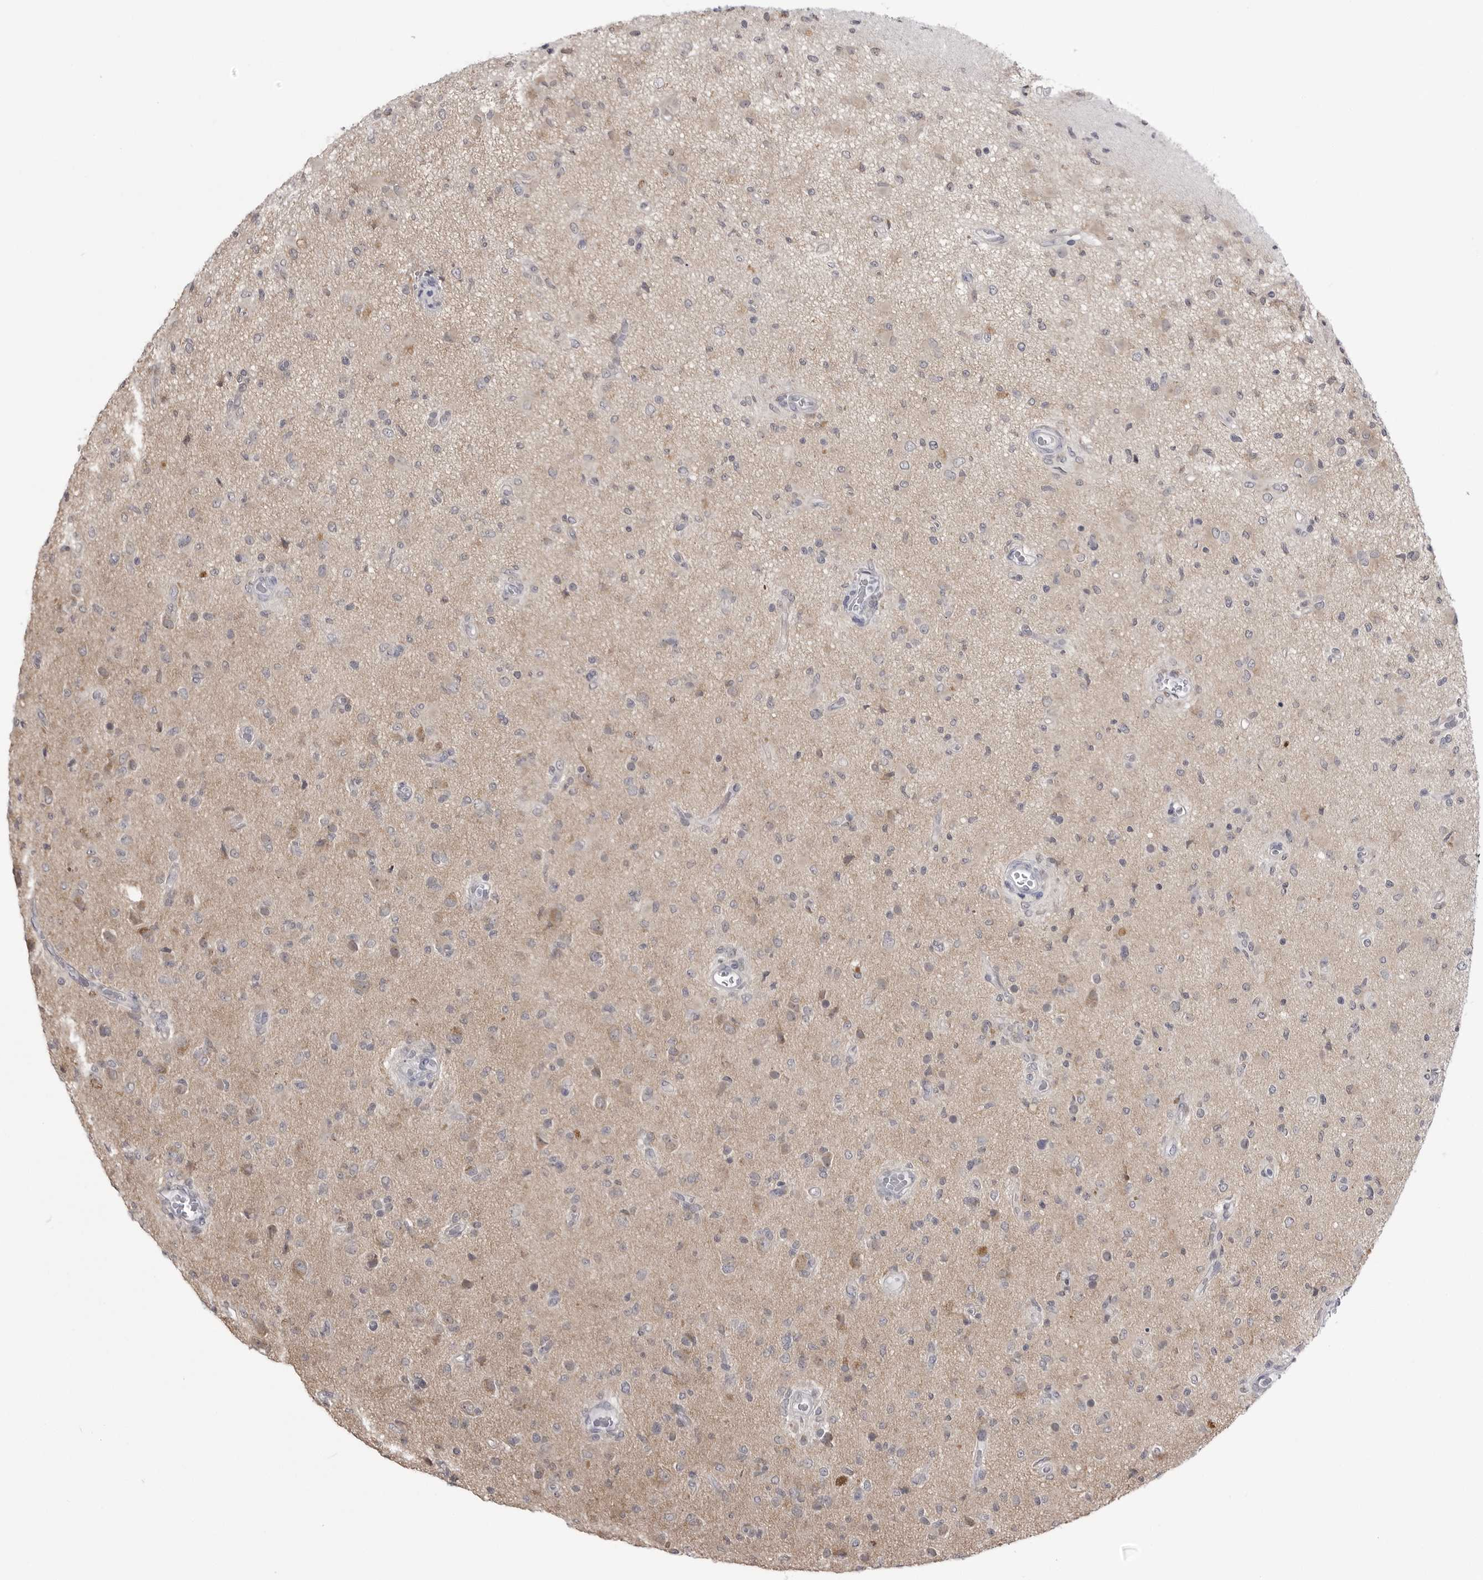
{"staining": {"intensity": "weak", "quantity": "<25%", "location": "cytoplasmic/membranous"}, "tissue": "glioma", "cell_type": "Tumor cells", "image_type": "cancer", "snomed": [{"axis": "morphology", "description": "Glioma, malignant, High grade"}, {"axis": "topography", "description": "Brain"}], "caption": "This histopathology image is of glioma stained with immunohistochemistry to label a protein in brown with the nuclei are counter-stained blue. There is no expression in tumor cells.", "gene": "FH", "patient": {"sex": "female", "age": 57}}